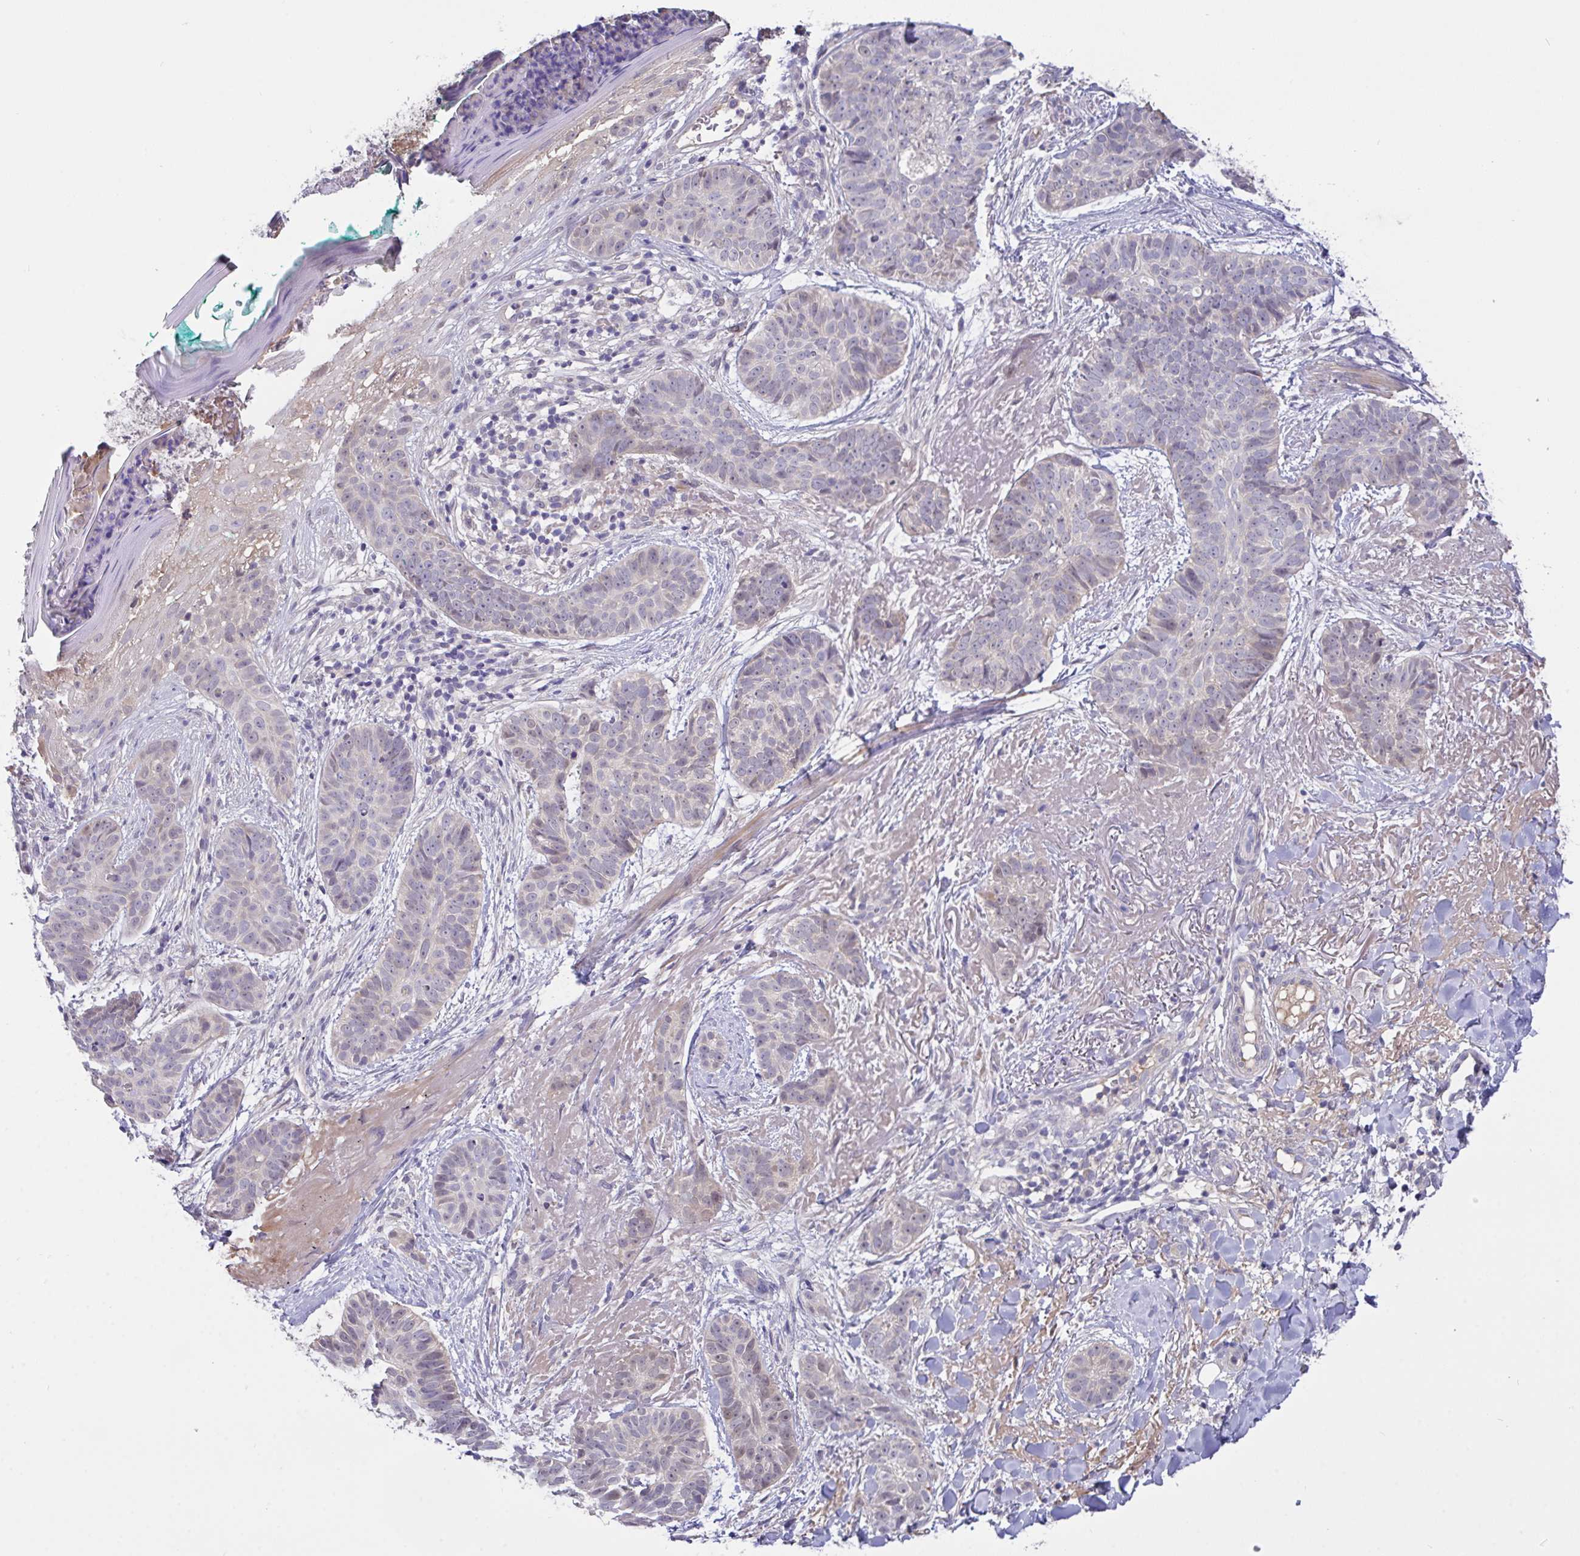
{"staining": {"intensity": "negative", "quantity": "none", "location": "none"}, "tissue": "skin cancer", "cell_type": "Tumor cells", "image_type": "cancer", "snomed": [{"axis": "morphology", "description": "Basal cell carcinoma"}, {"axis": "topography", "description": "Skin"}, {"axis": "topography", "description": "Skin of face"}, {"axis": "topography", "description": "Skin of nose"}], "caption": "Skin basal cell carcinoma stained for a protein using IHC exhibits no expression tumor cells.", "gene": "L3HYPDH", "patient": {"sex": "female", "age": 86}}